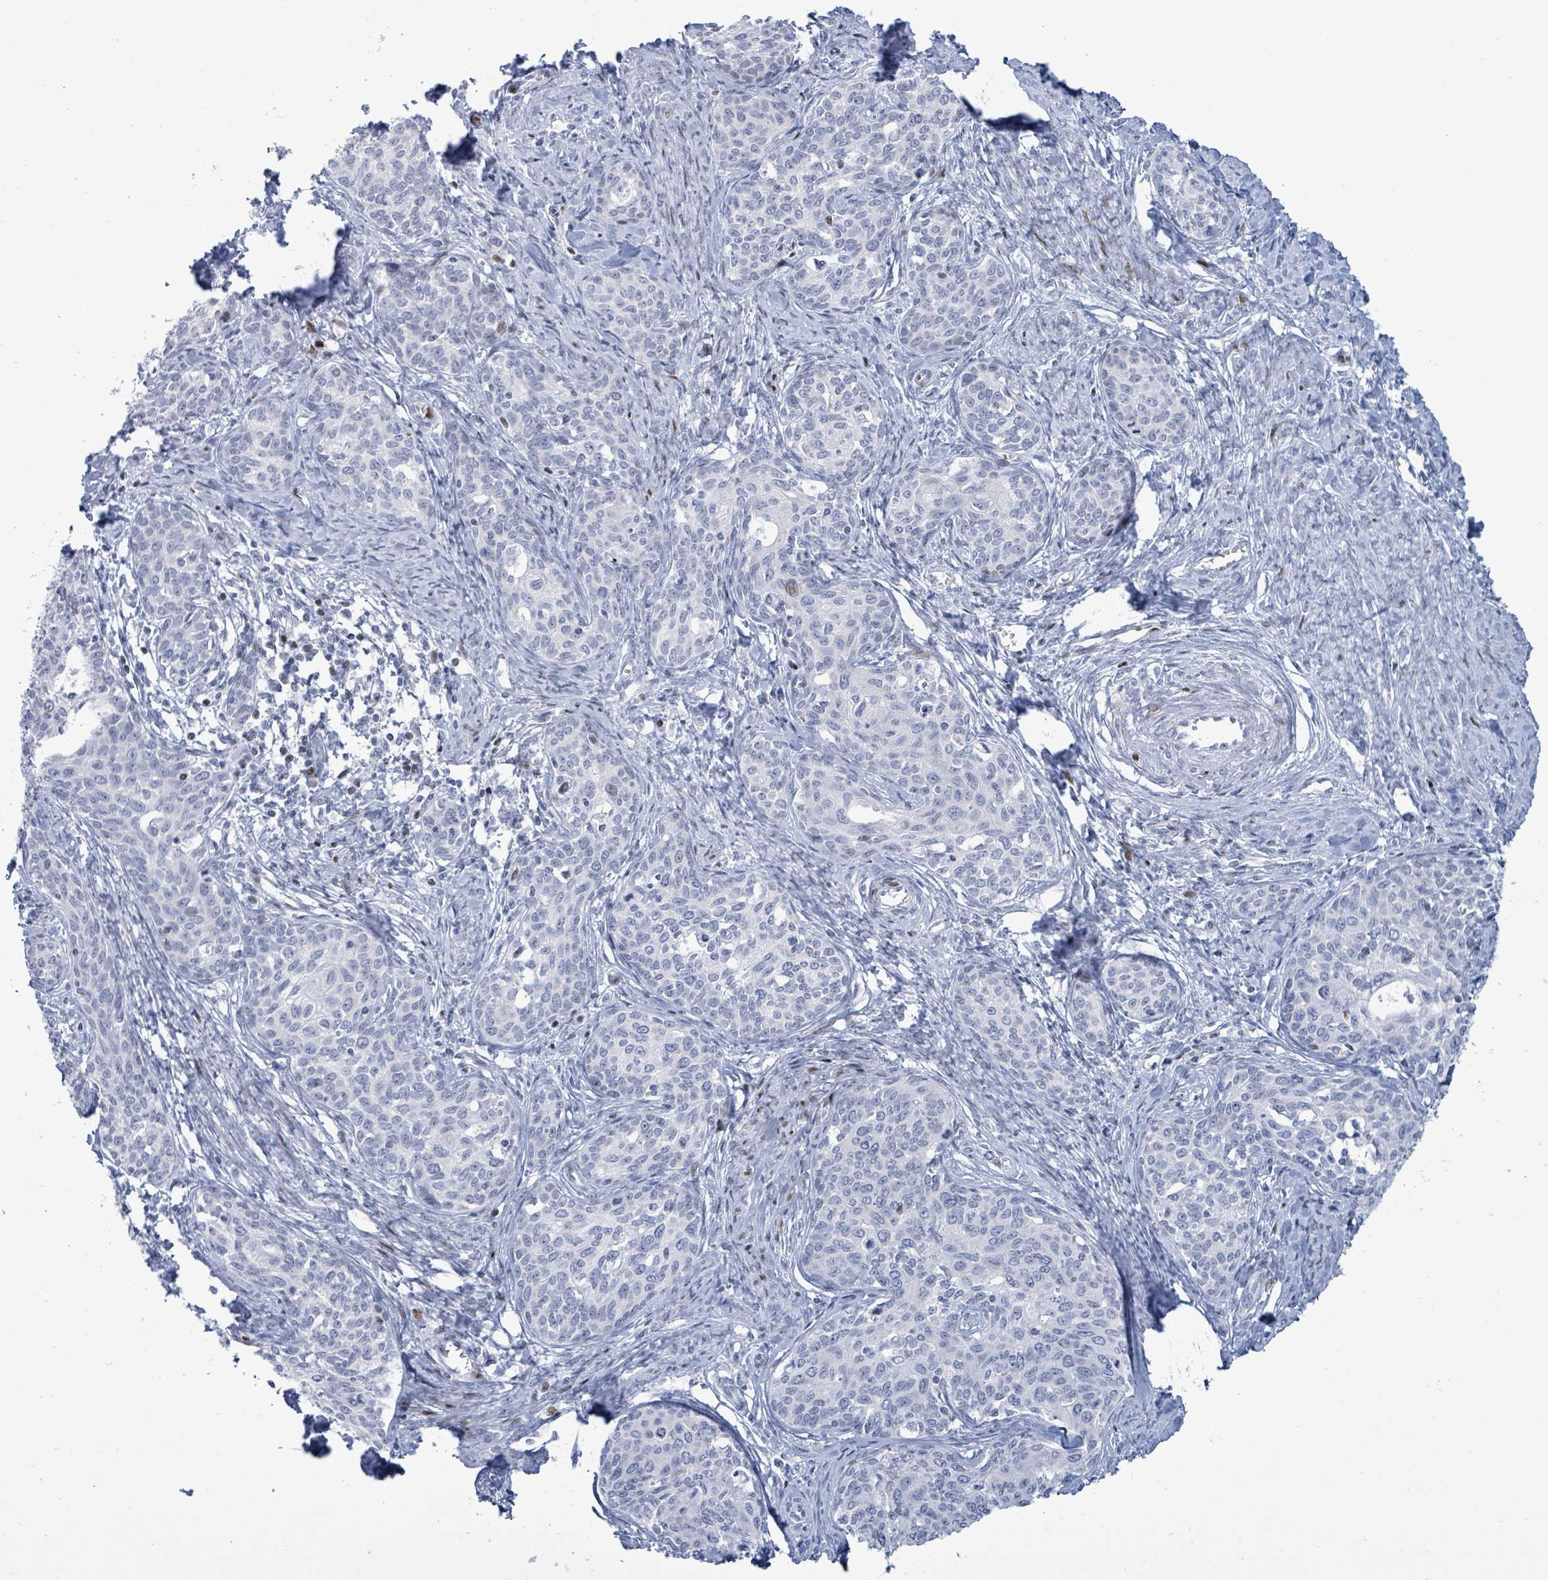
{"staining": {"intensity": "negative", "quantity": "none", "location": "none"}, "tissue": "cervical cancer", "cell_type": "Tumor cells", "image_type": "cancer", "snomed": [{"axis": "morphology", "description": "Squamous cell carcinoma, NOS"}, {"axis": "morphology", "description": "Adenocarcinoma, NOS"}, {"axis": "topography", "description": "Cervix"}], "caption": "Photomicrograph shows no significant protein expression in tumor cells of cervical adenocarcinoma.", "gene": "MALL", "patient": {"sex": "female", "age": 52}}